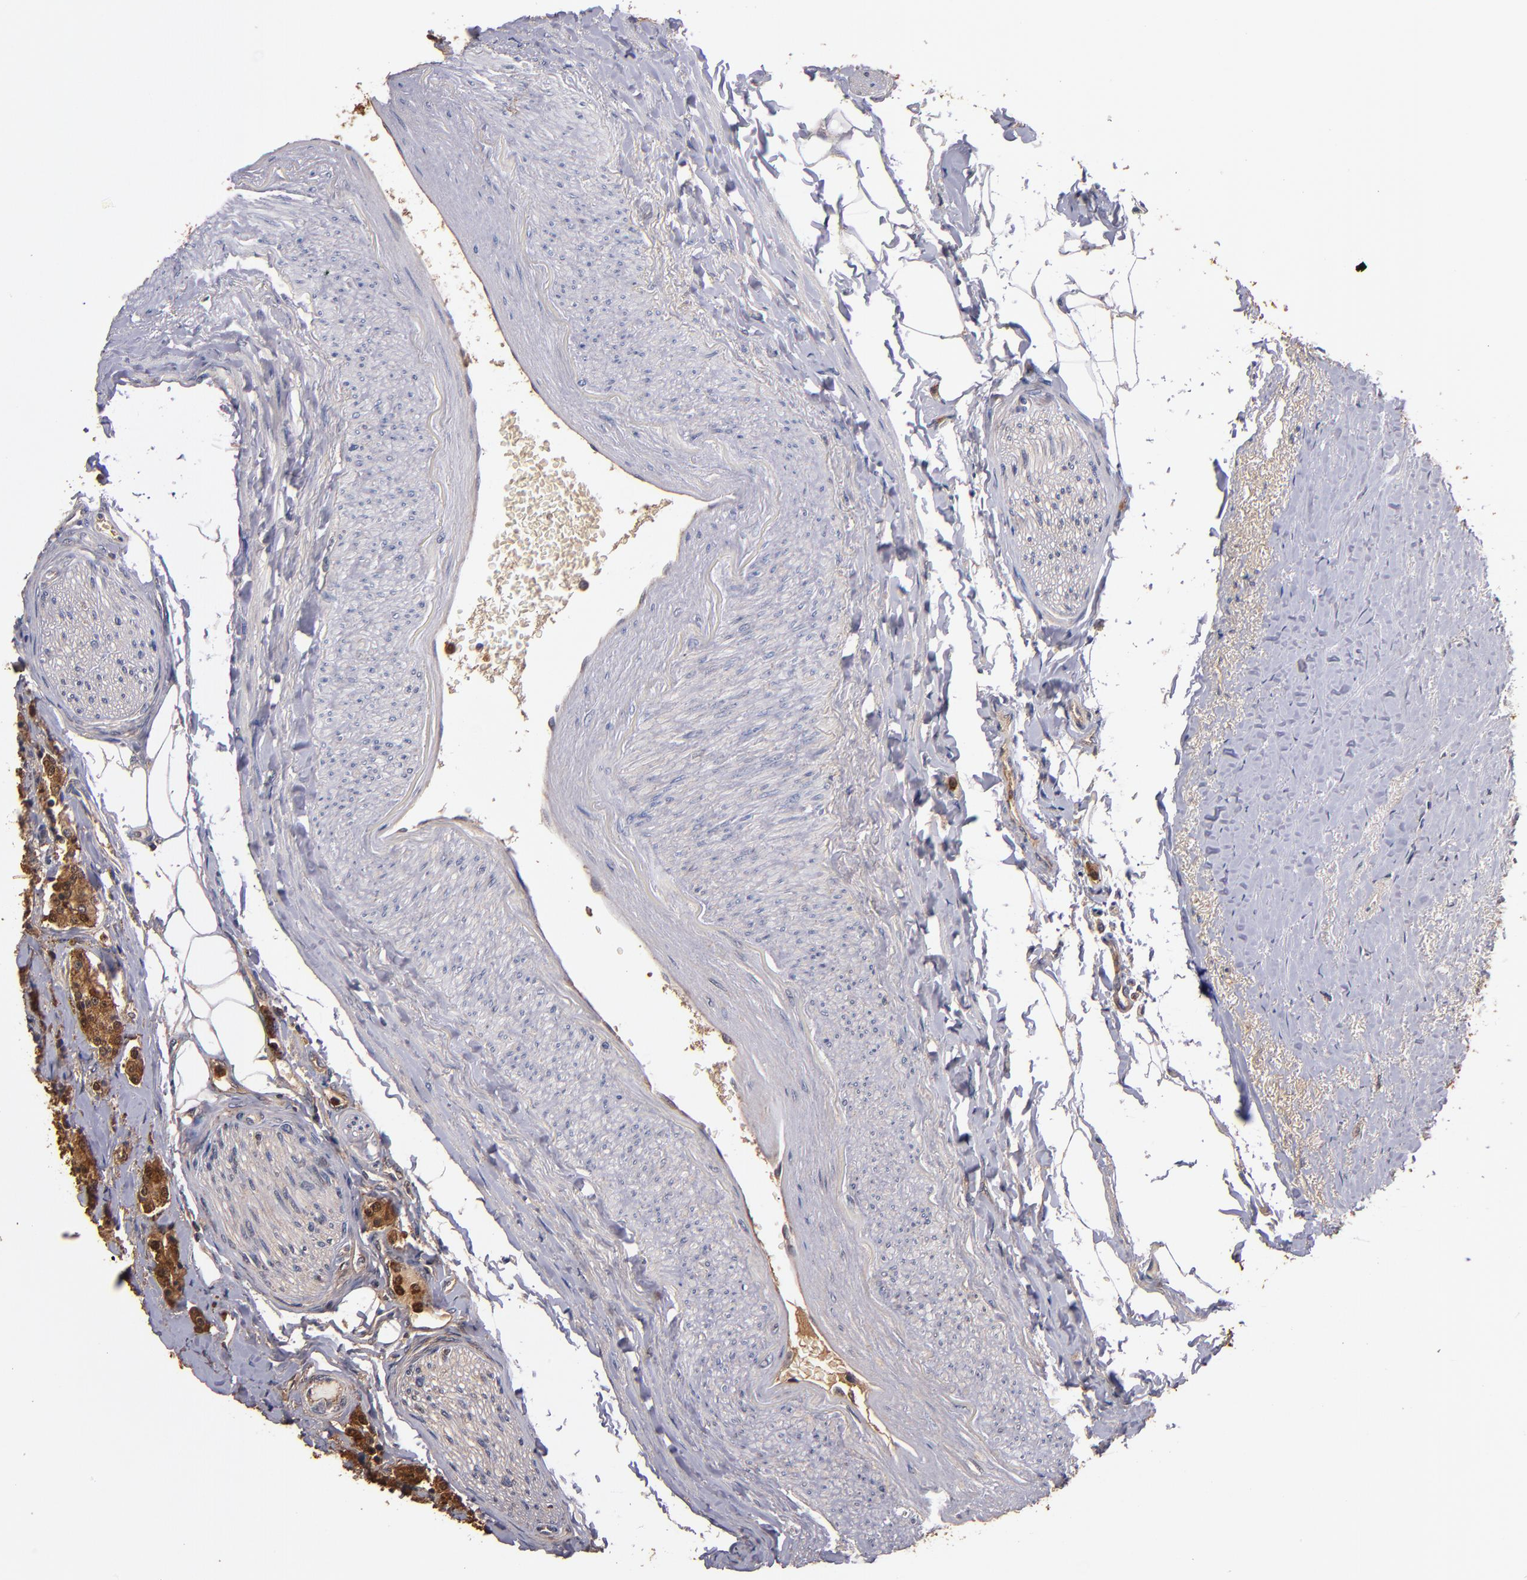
{"staining": {"intensity": "strong", "quantity": ">75%", "location": "cytoplasmic/membranous,nuclear"}, "tissue": "carcinoid", "cell_type": "Tumor cells", "image_type": "cancer", "snomed": [{"axis": "morphology", "description": "Carcinoid, malignant, NOS"}, {"axis": "topography", "description": "Colon"}], "caption": "Malignant carcinoid stained for a protein exhibits strong cytoplasmic/membranous and nuclear positivity in tumor cells.", "gene": "TTLL12", "patient": {"sex": "female", "age": 61}}